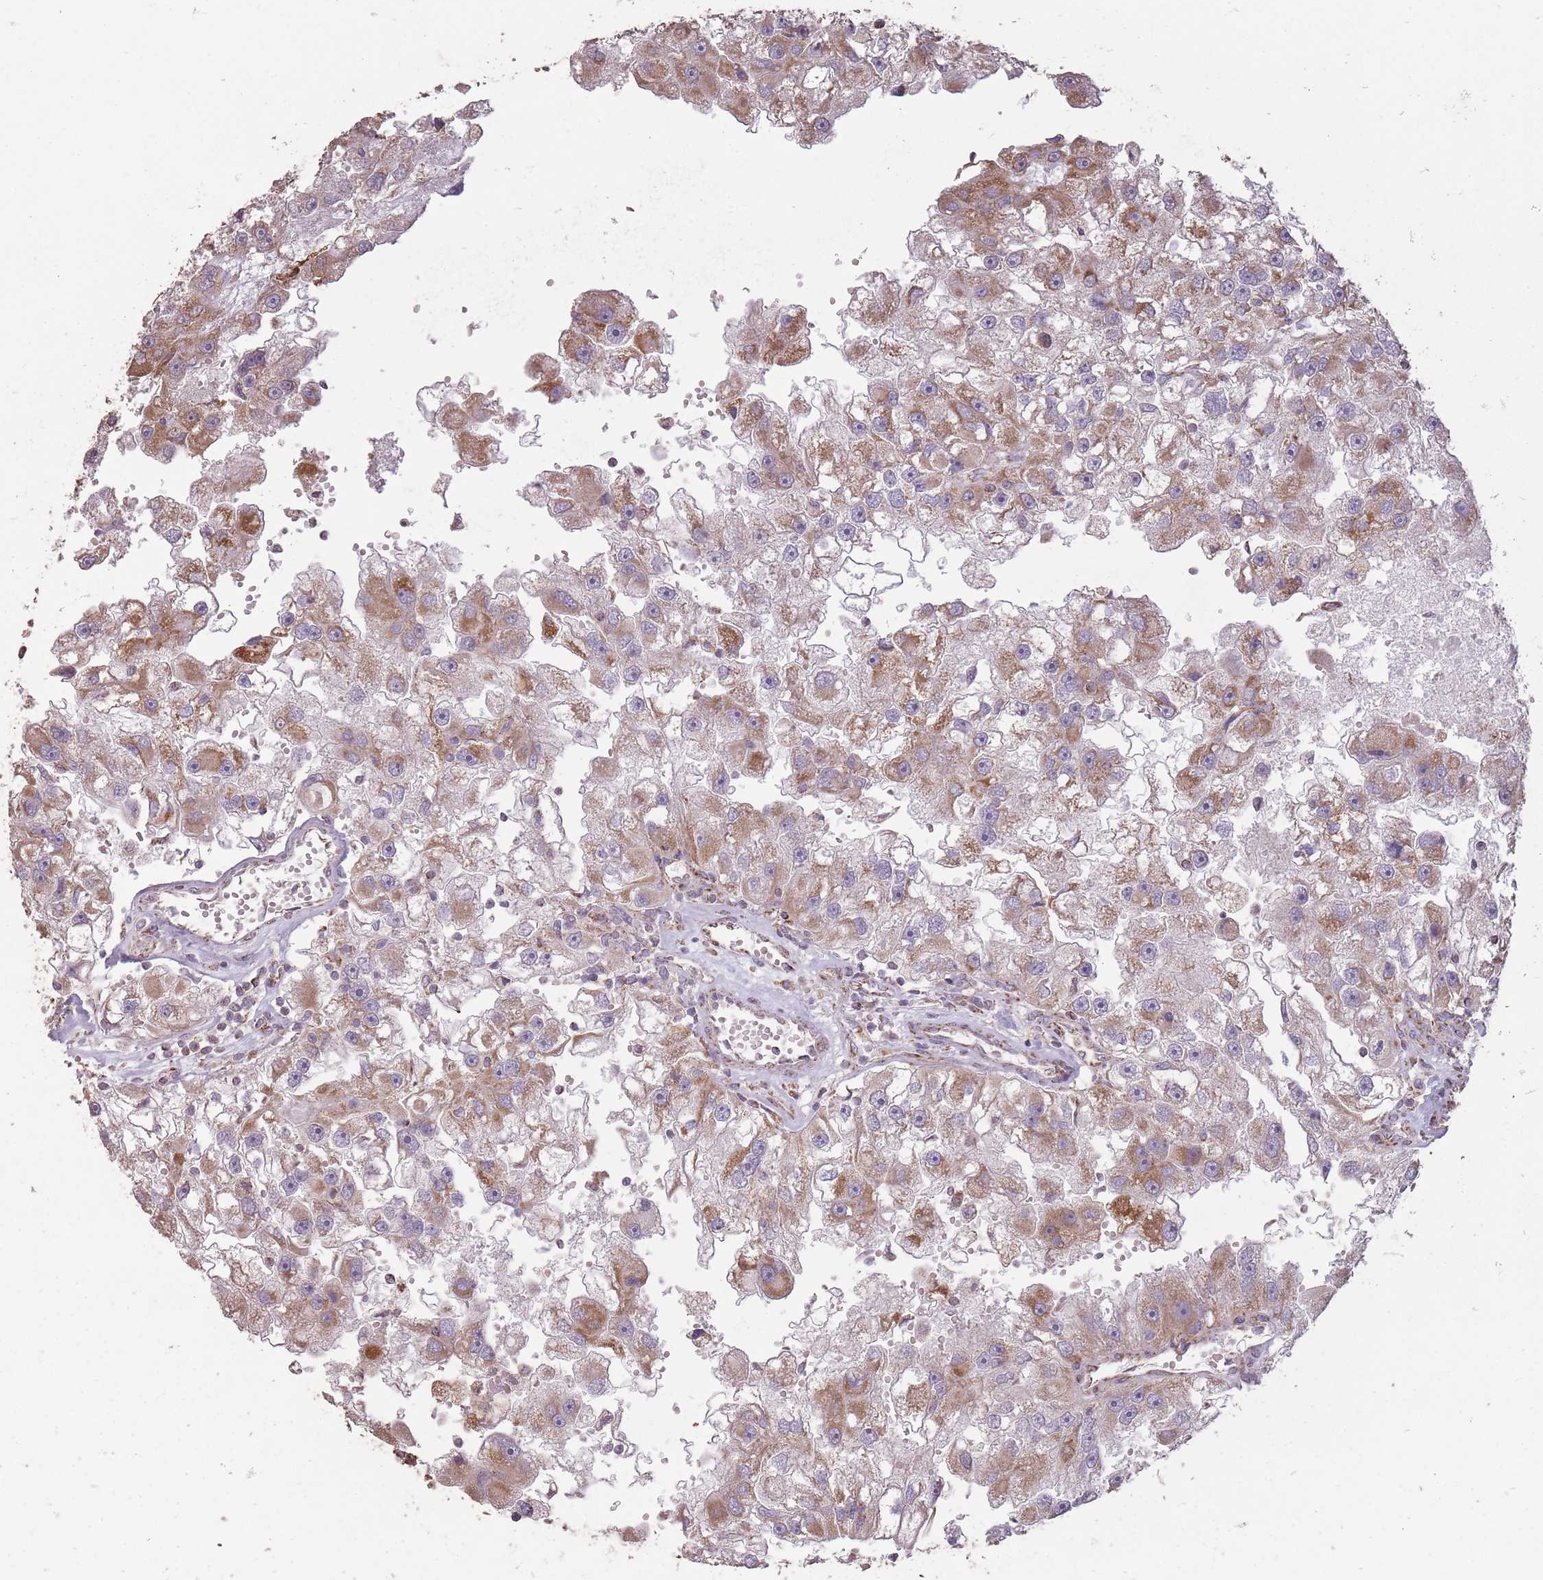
{"staining": {"intensity": "moderate", "quantity": ">75%", "location": "cytoplasmic/membranous"}, "tissue": "renal cancer", "cell_type": "Tumor cells", "image_type": "cancer", "snomed": [{"axis": "morphology", "description": "Adenocarcinoma, NOS"}, {"axis": "topography", "description": "Kidney"}], "caption": "Immunohistochemical staining of human renal adenocarcinoma reveals medium levels of moderate cytoplasmic/membranous staining in approximately >75% of tumor cells.", "gene": "CNOT8", "patient": {"sex": "male", "age": 63}}